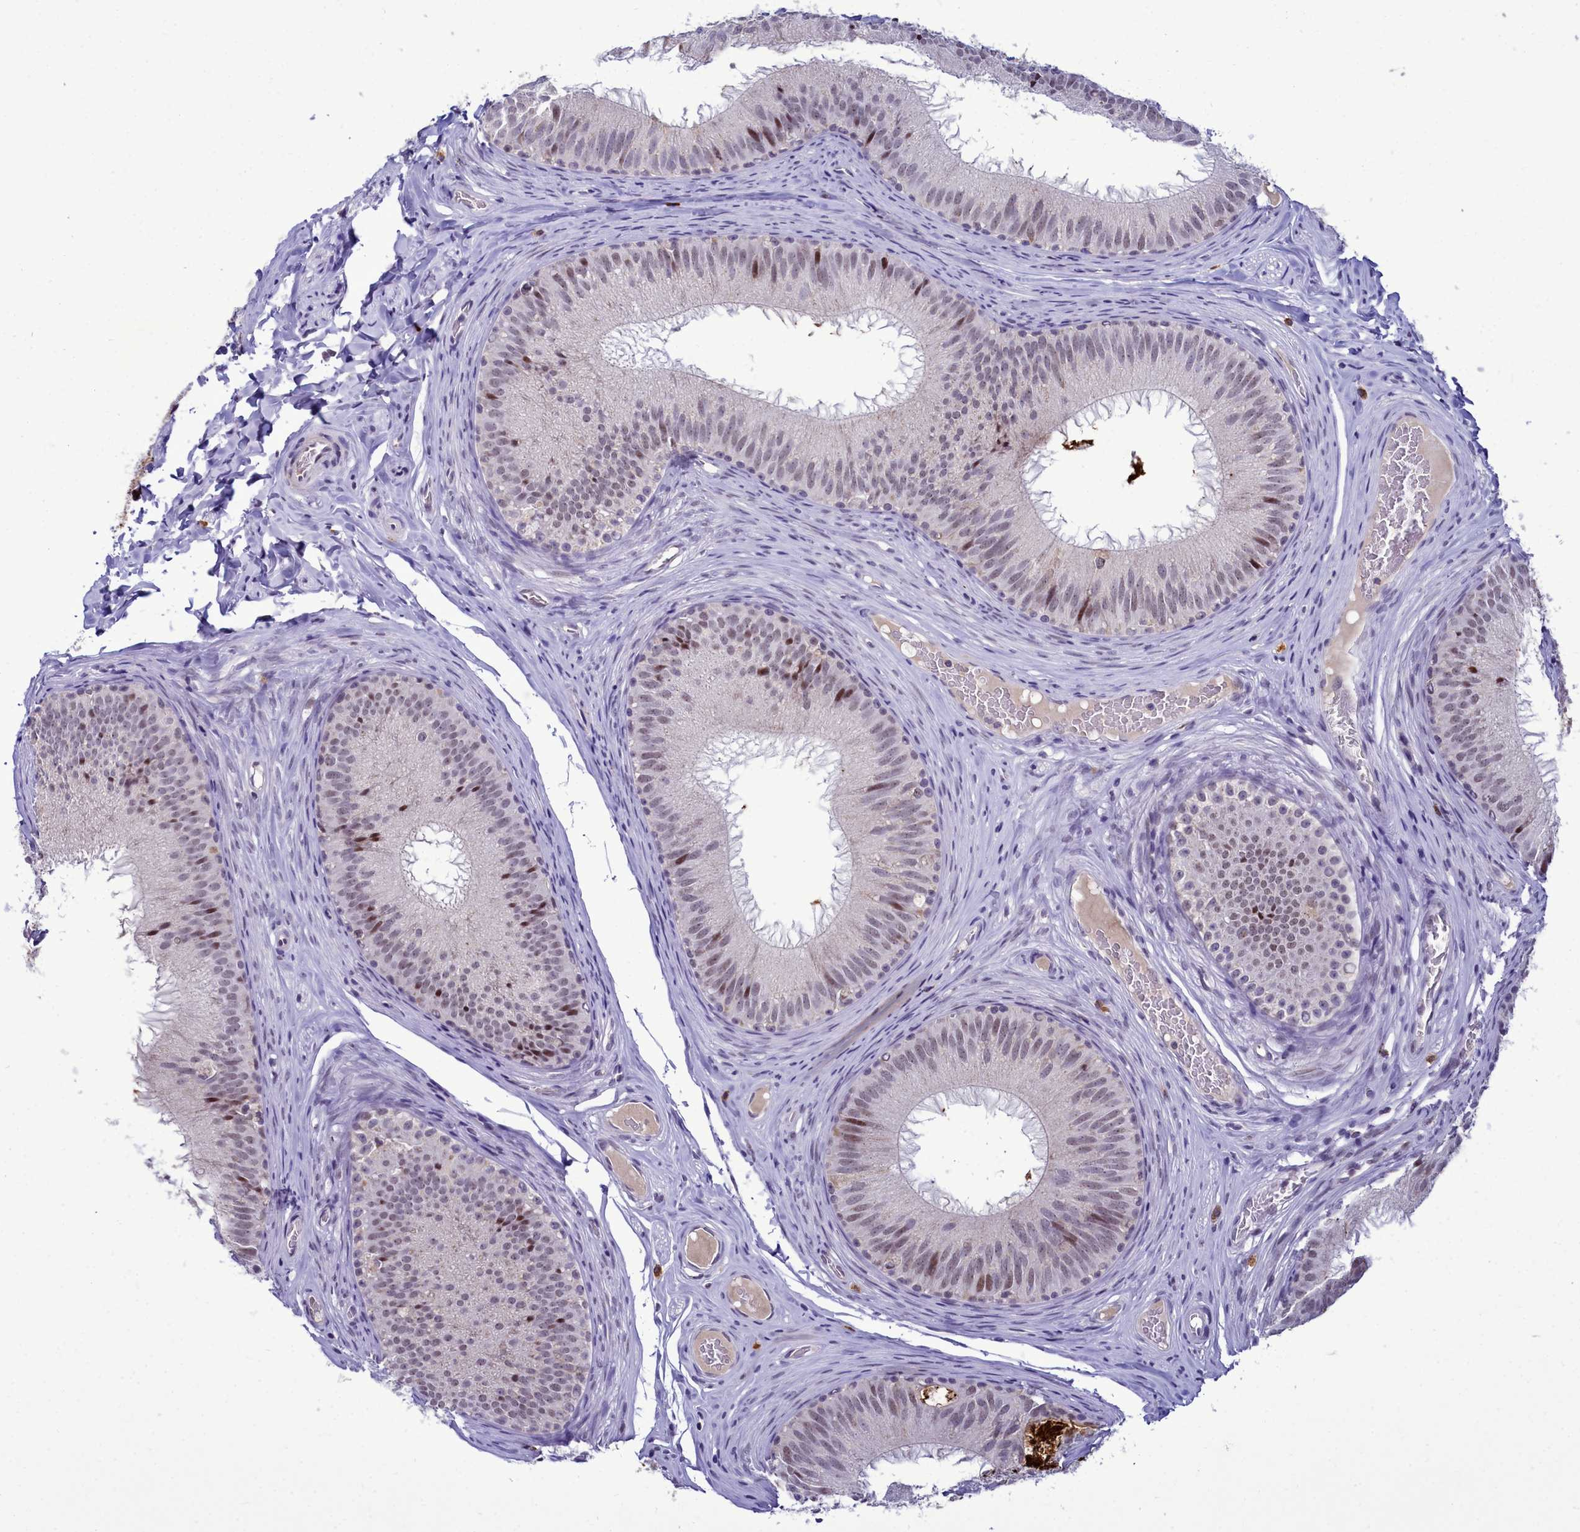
{"staining": {"intensity": "moderate", "quantity": "<25%", "location": "nuclear"}, "tissue": "epididymis", "cell_type": "Glandular cells", "image_type": "normal", "snomed": [{"axis": "morphology", "description": "Normal tissue, NOS"}, {"axis": "topography", "description": "Epididymis"}], "caption": "Immunohistochemical staining of unremarkable human epididymis shows moderate nuclear protein positivity in about <25% of glandular cells. The staining is performed using DAB (3,3'-diaminobenzidine) brown chromogen to label protein expression. The nuclei are counter-stained blue using hematoxylin.", "gene": "POM121L2", "patient": {"sex": "male", "age": 34}}